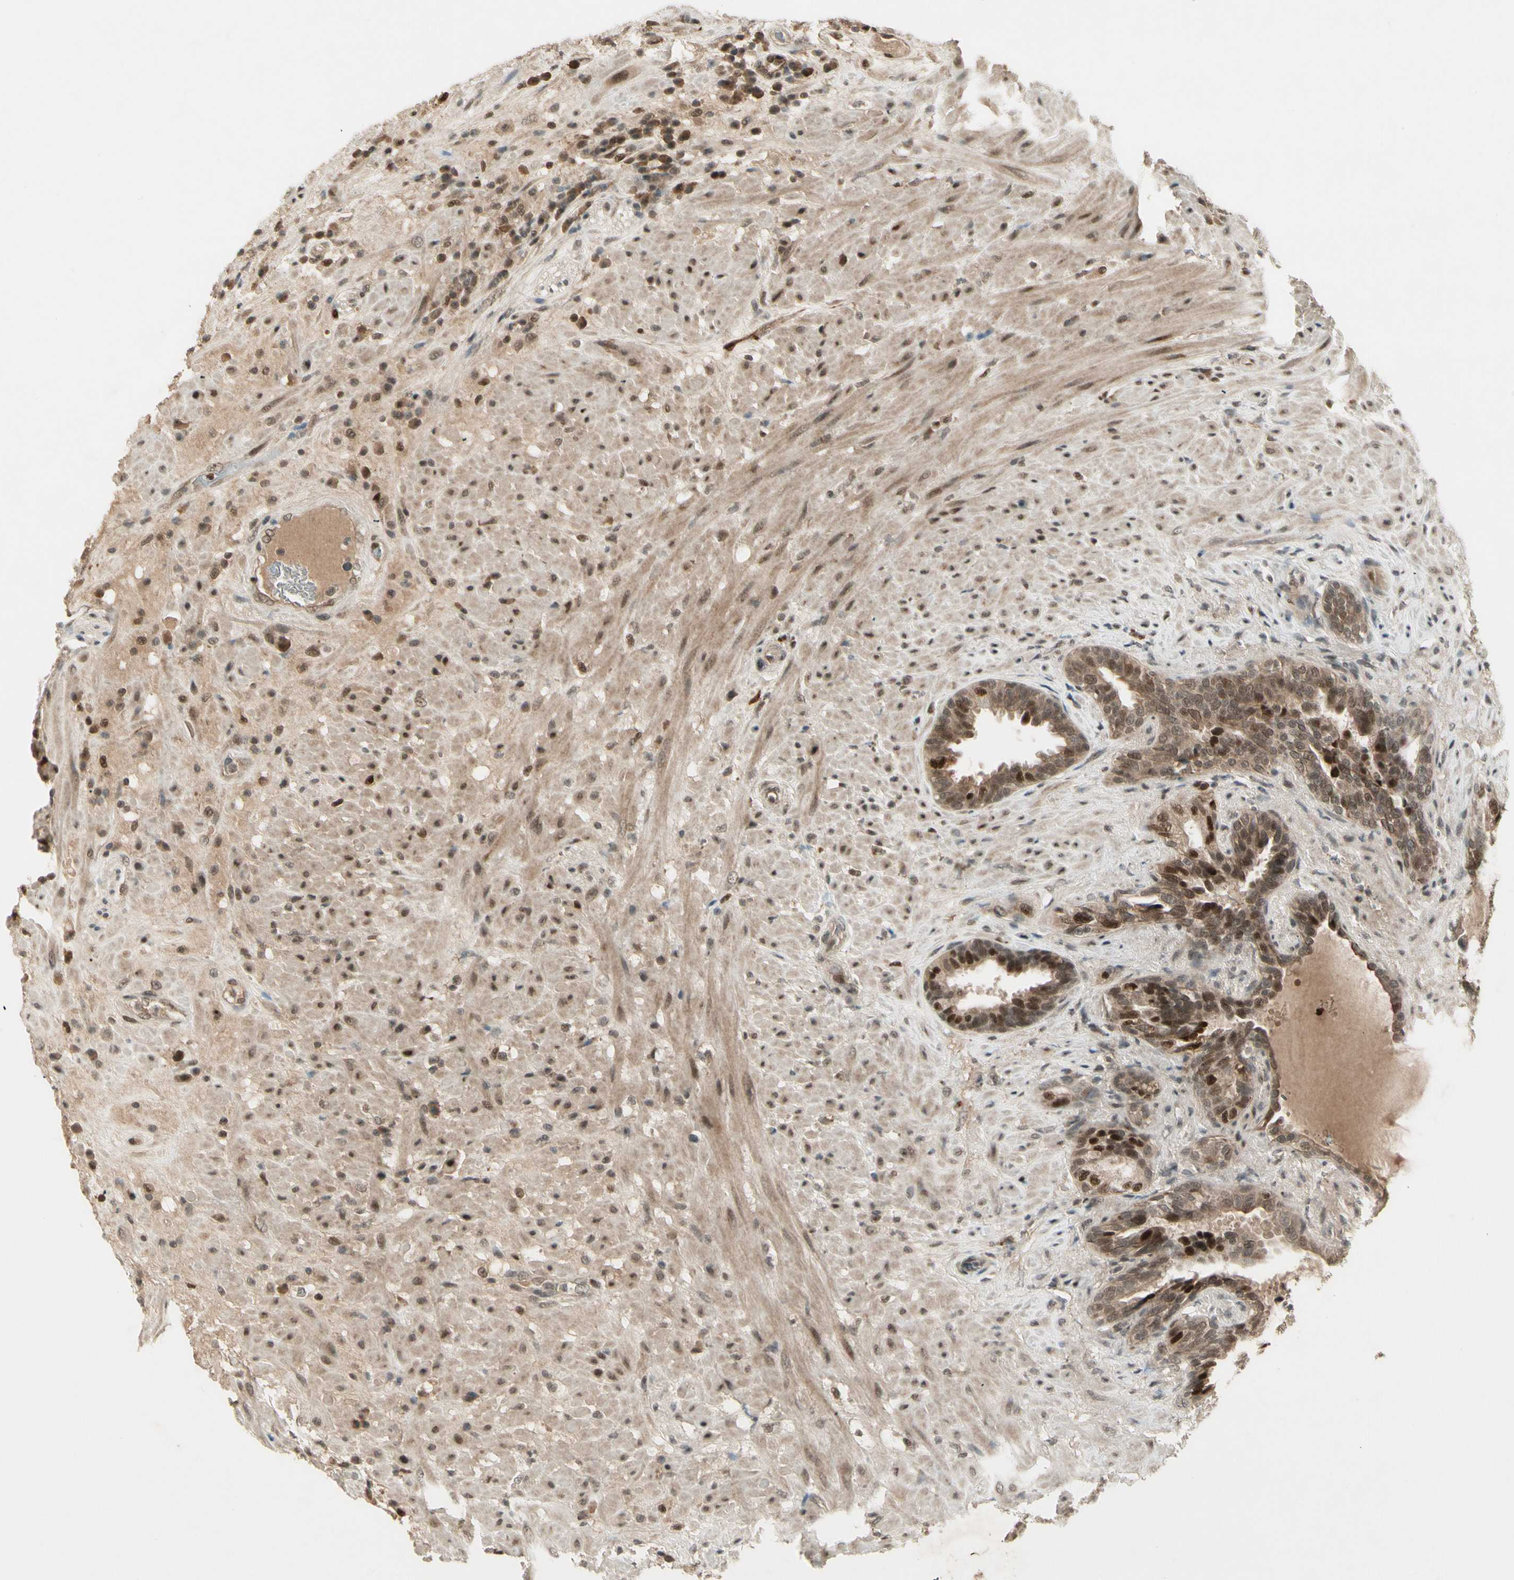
{"staining": {"intensity": "strong", "quantity": ">75%", "location": "nuclear"}, "tissue": "seminal vesicle", "cell_type": "Glandular cells", "image_type": "normal", "snomed": [{"axis": "morphology", "description": "Normal tissue, NOS"}, {"axis": "topography", "description": "Seminal veicle"}], "caption": "Immunohistochemical staining of unremarkable human seminal vesicle exhibits strong nuclear protein positivity in approximately >75% of glandular cells. The protein is stained brown, and the nuclei are stained in blue (DAB (3,3'-diaminobenzidine) IHC with brightfield microscopy, high magnification).", "gene": "CDK11A", "patient": {"sex": "male", "age": 61}}